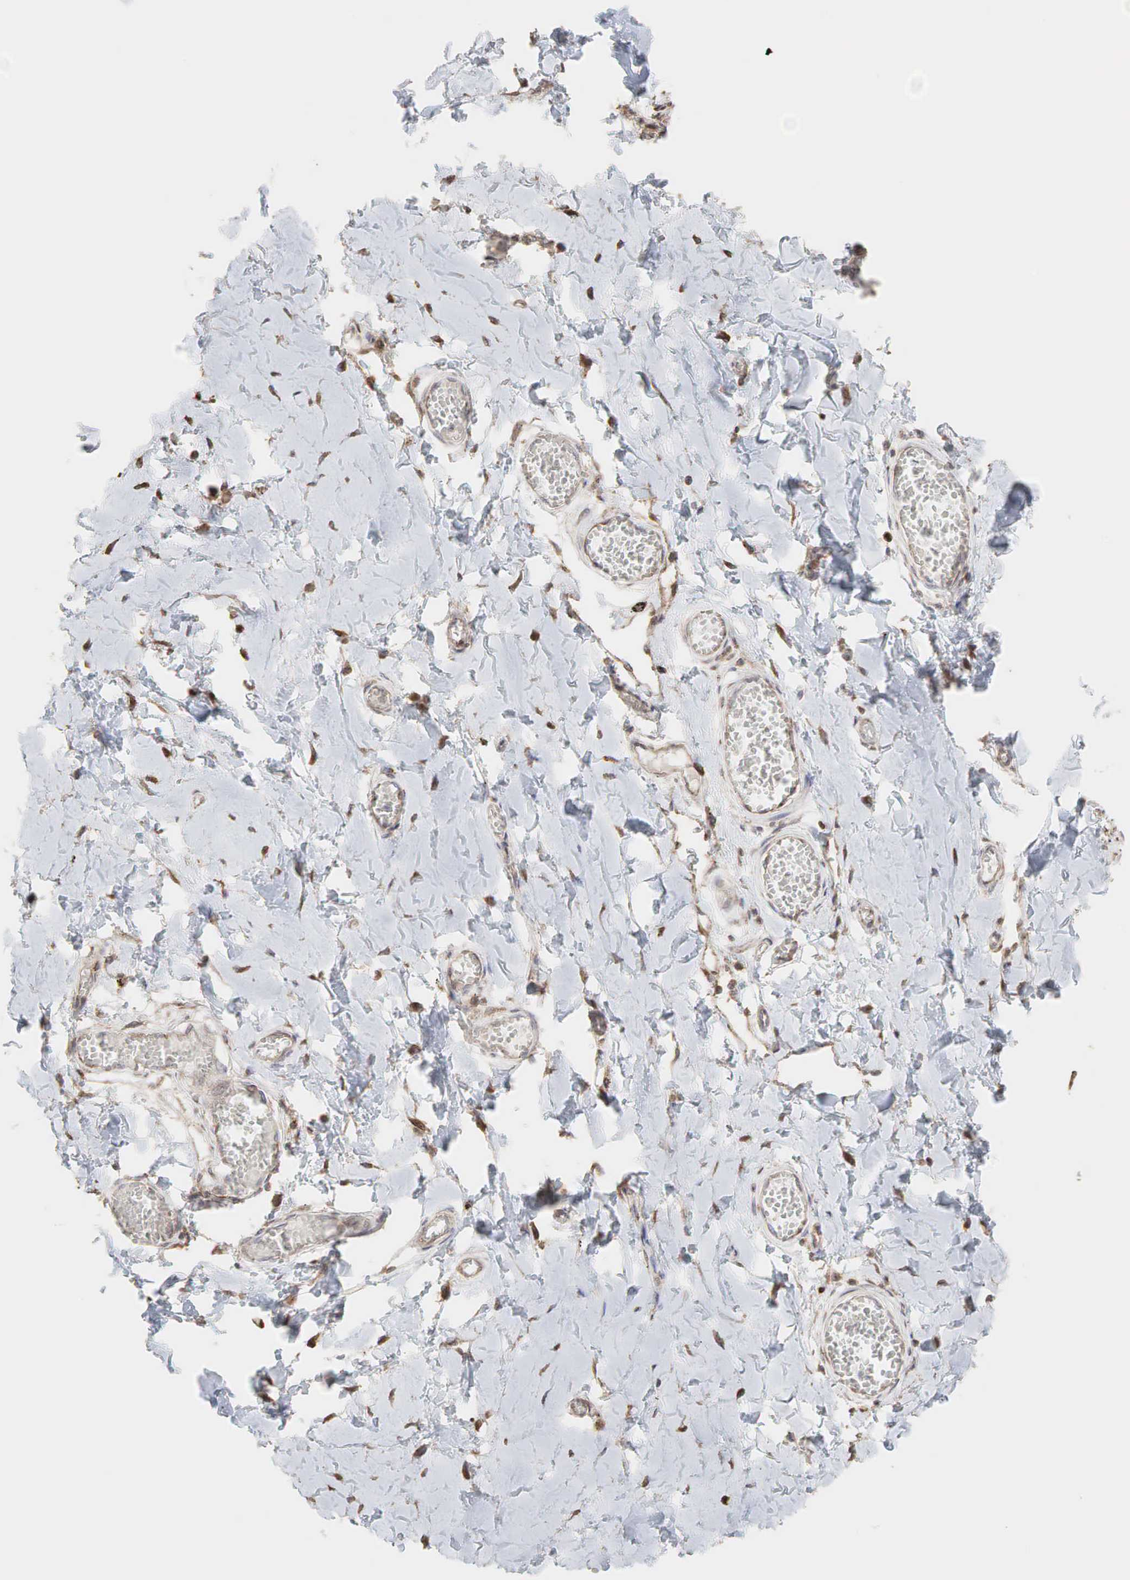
{"staining": {"intensity": "moderate", "quantity": ">75%", "location": "cytoplasmic/membranous"}, "tissue": "soft tissue", "cell_type": "Fibroblasts", "image_type": "normal", "snomed": [{"axis": "morphology", "description": "Normal tissue, NOS"}, {"axis": "morphology", "description": "Sarcoma, NOS"}, {"axis": "topography", "description": "Skin"}, {"axis": "topography", "description": "Soft tissue"}], "caption": "An image of human soft tissue stained for a protein shows moderate cytoplasmic/membranous brown staining in fibroblasts.", "gene": "PABPC5", "patient": {"sex": "female", "age": 51}}